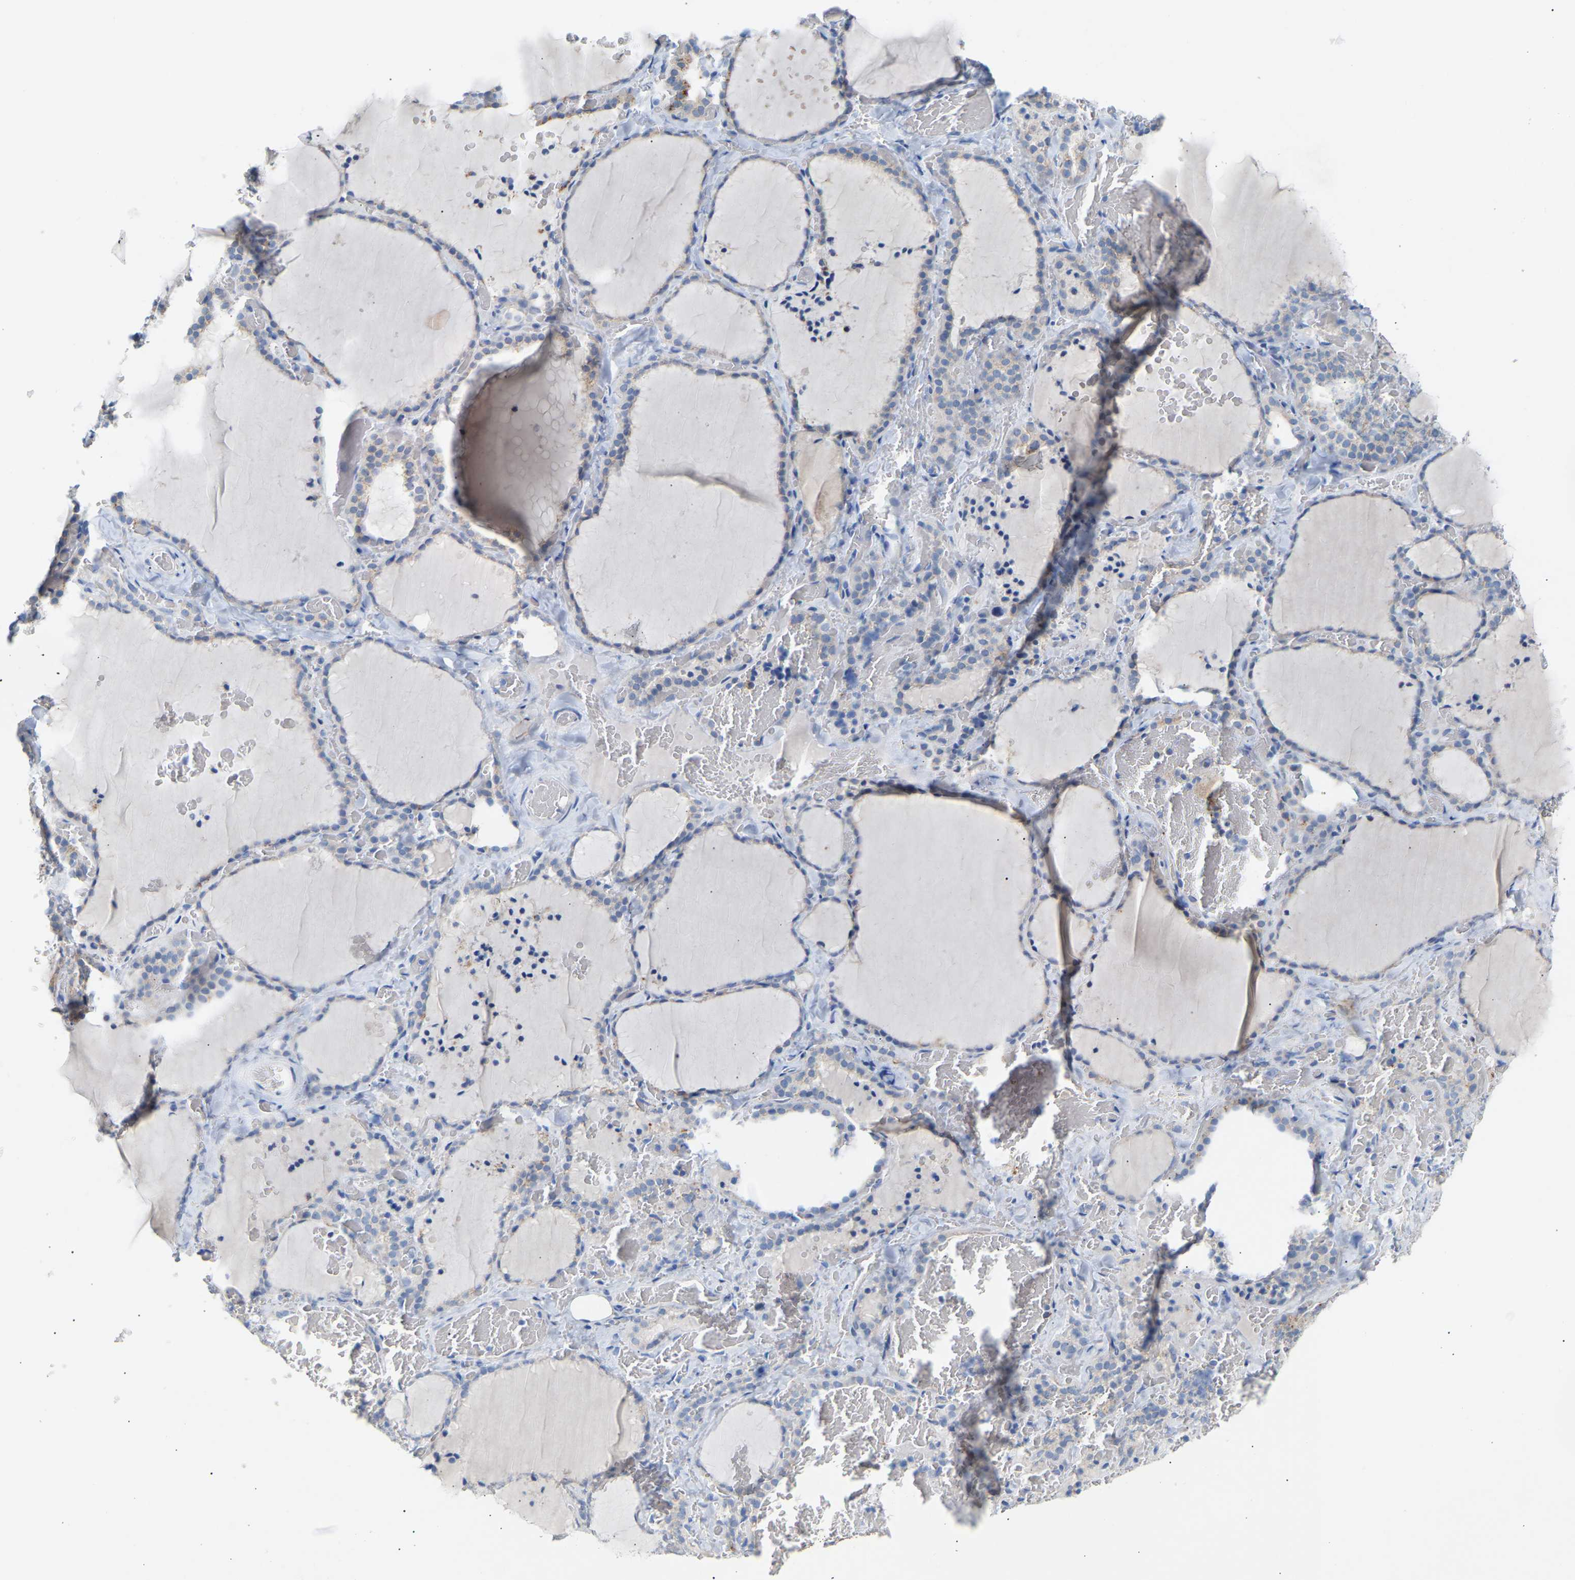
{"staining": {"intensity": "moderate", "quantity": "<25%", "location": "cytoplasmic/membranous"}, "tissue": "thyroid gland", "cell_type": "Glandular cells", "image_type": "normal", "snomed": [{"axis": "morphology", "description": "Normal tissue, NOS"}, {"axis": "topography", "description": "Thyroid gland"}], "caption": "Immunohistochemical staining of benign human thyroid gland reveals moderate cytoplasmic/membranous protein positivity in about <25% of glandular cells. (DAB (3,3'-diaminobenzidine) IHC with brightfield microscopy, high magnification).", "gene": "PEX1", "patient": {"sex": "female", "age": 22}}